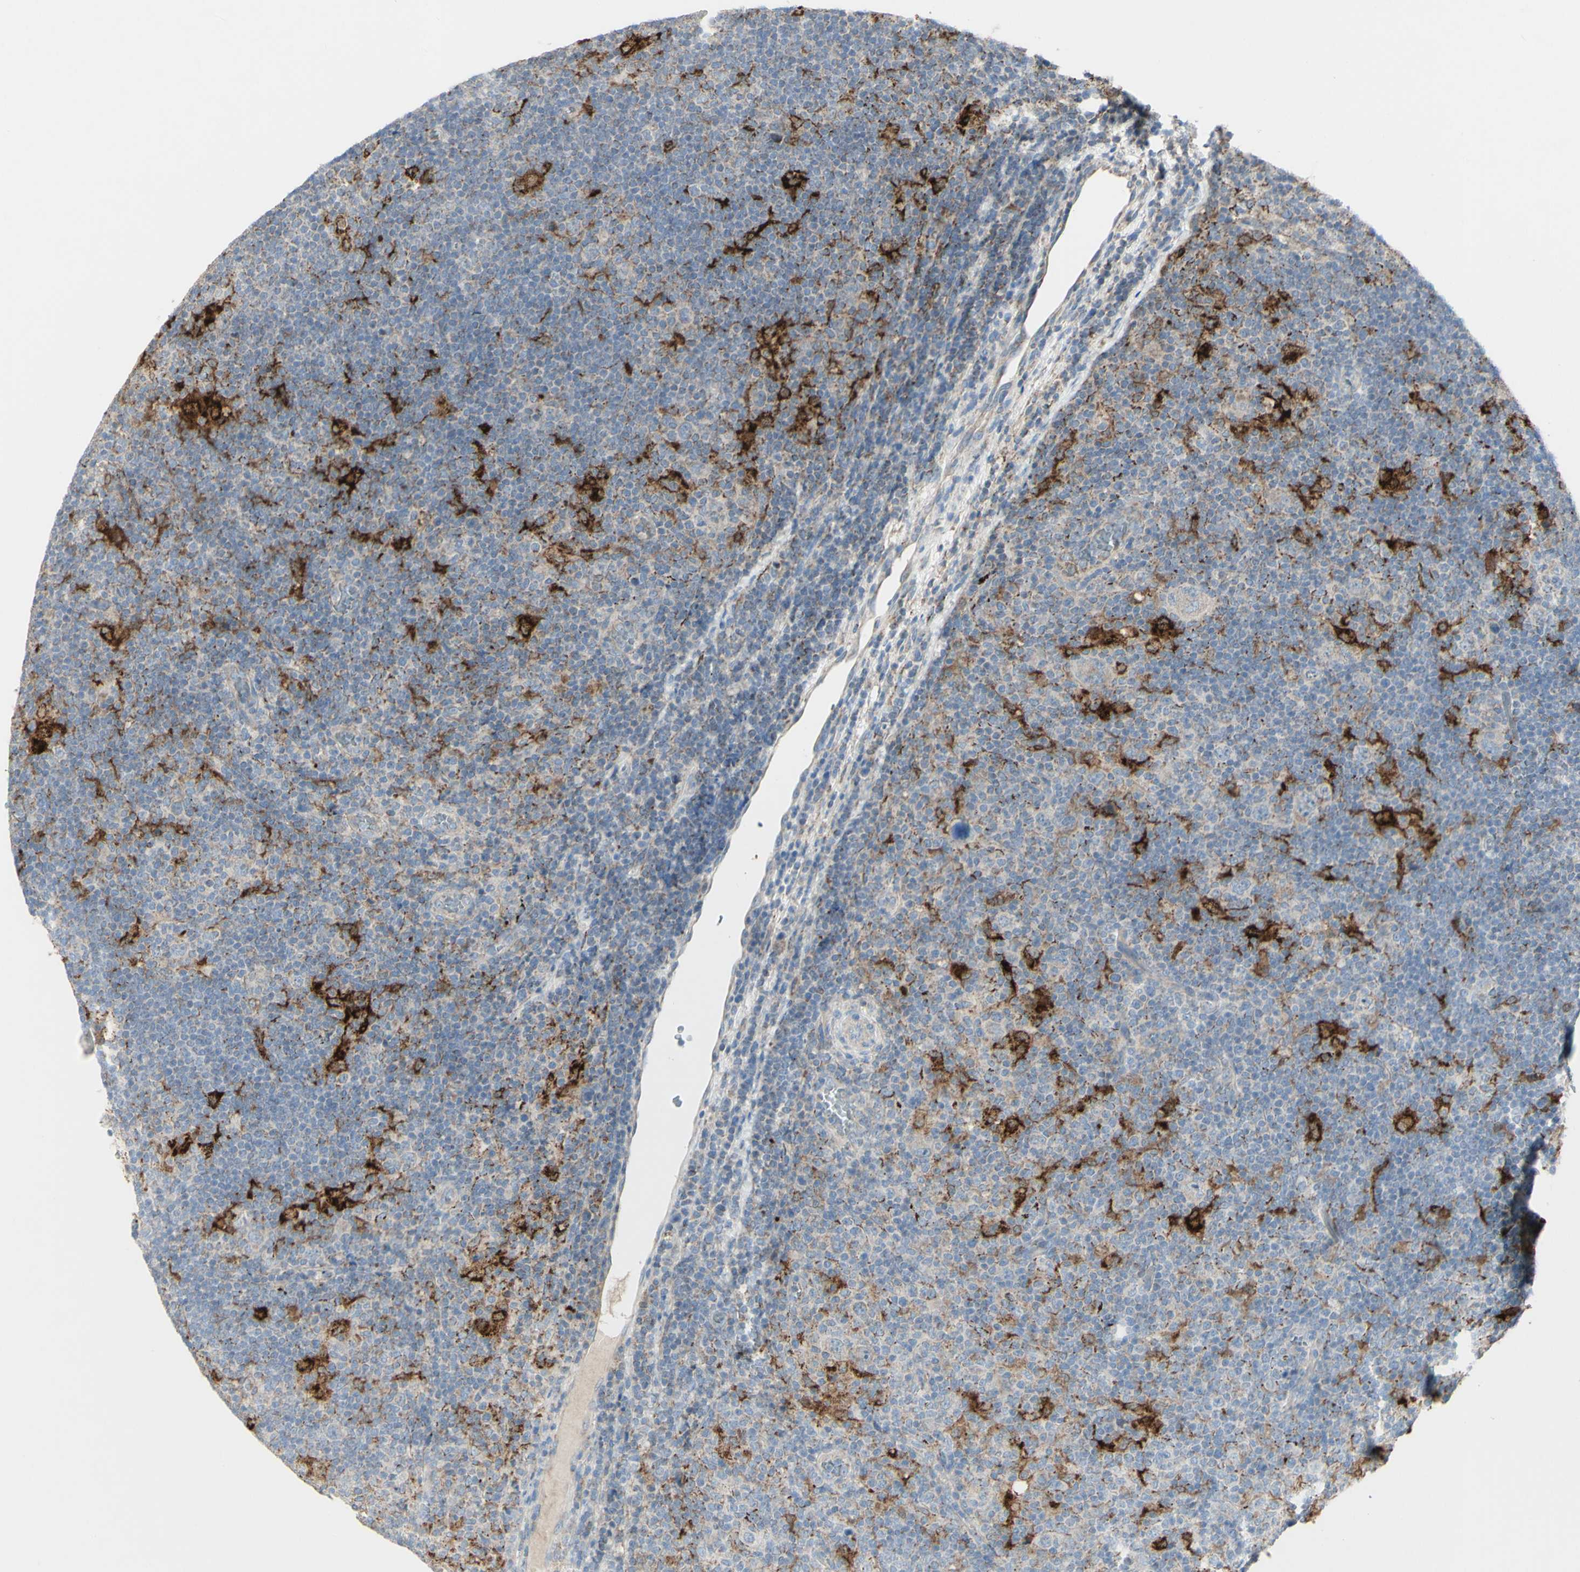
{"staining": {"intensity": "strong", "quantity": "<25%", "location": "cytoplasmic/membranous"}, "tissue": "lymphoma", "cell_type": "Tumor cells", "image_type": "cancer", "snomed": [{"axis": "morphology", "description": "Hodgkin's disease, NOS"}, {"axis": "topography", "description": "Lymph node"}], "caption": "The histopathology image exhibits staining of lymphoma, revealing strong cytoplasmic/membranous protein staining (brown color) within tumor cells. (DAB = brown stain, brightfield microscopy at high magnification).", "gene": "CNTNAP1", "patient": {"sex": "female", "age": 57}}